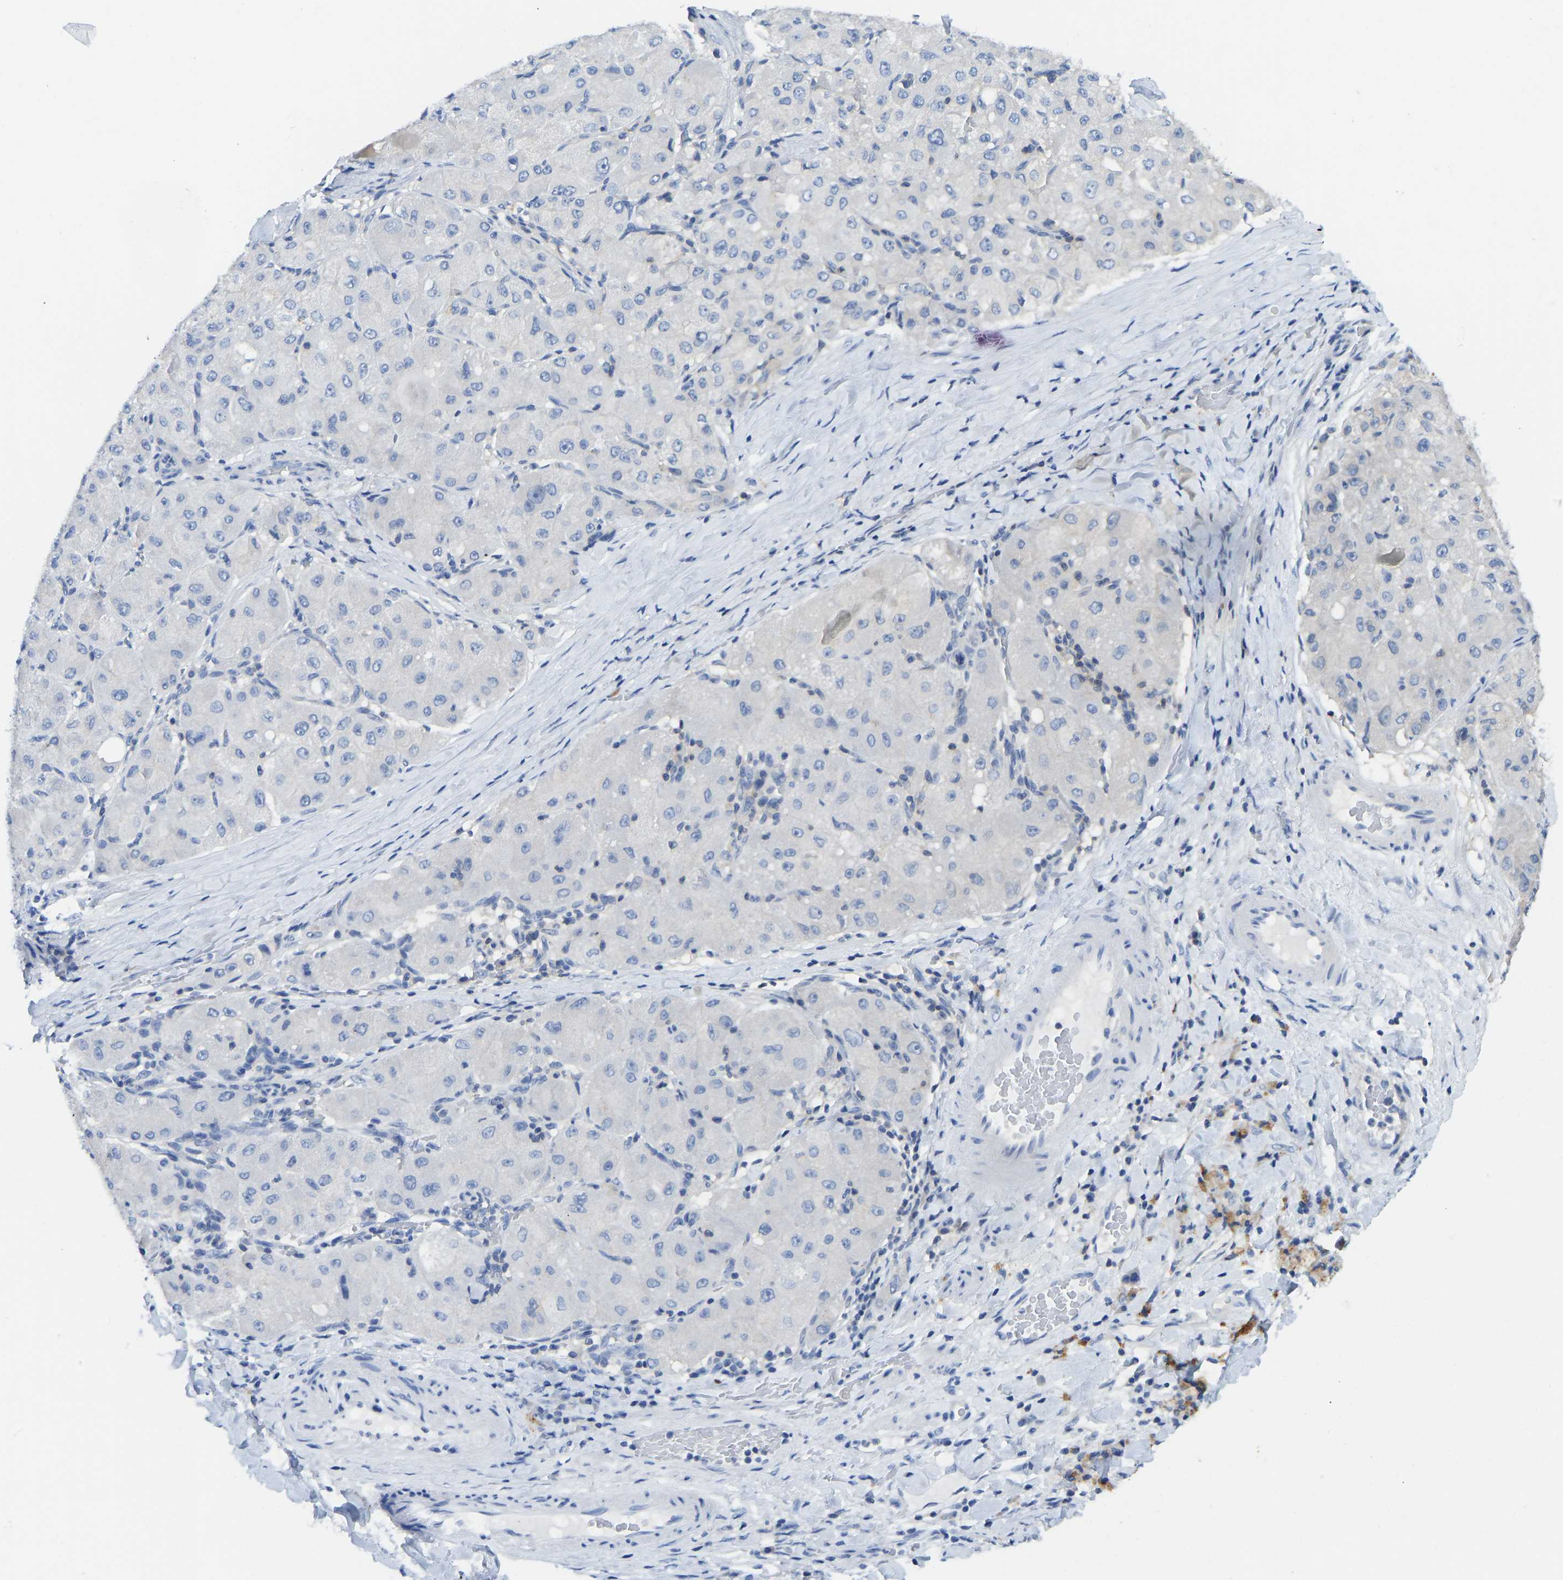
{"staining": {"intensity": "negative", "quantity": "none", "location": "none"}, "tissue": "liver cancer", "cell_type": "Tumor cells", "image_type": "cancer", "snomed": [{"axis": "morphology", "description": "Carcinoma, Hepatocellular, NOS"}, {"axis": "topography", "description": "Liver"}], "caption": "Photomicrograph shows no protein staining in tumor cells of liver cancer (hepatocellular carcinoma) tissue. (DAB (3,3'-diaminobenzidine) immunohistochemistry, high magnification).", "gene": "NDRG3", "patient": {"sex": "male", "age": 80}}